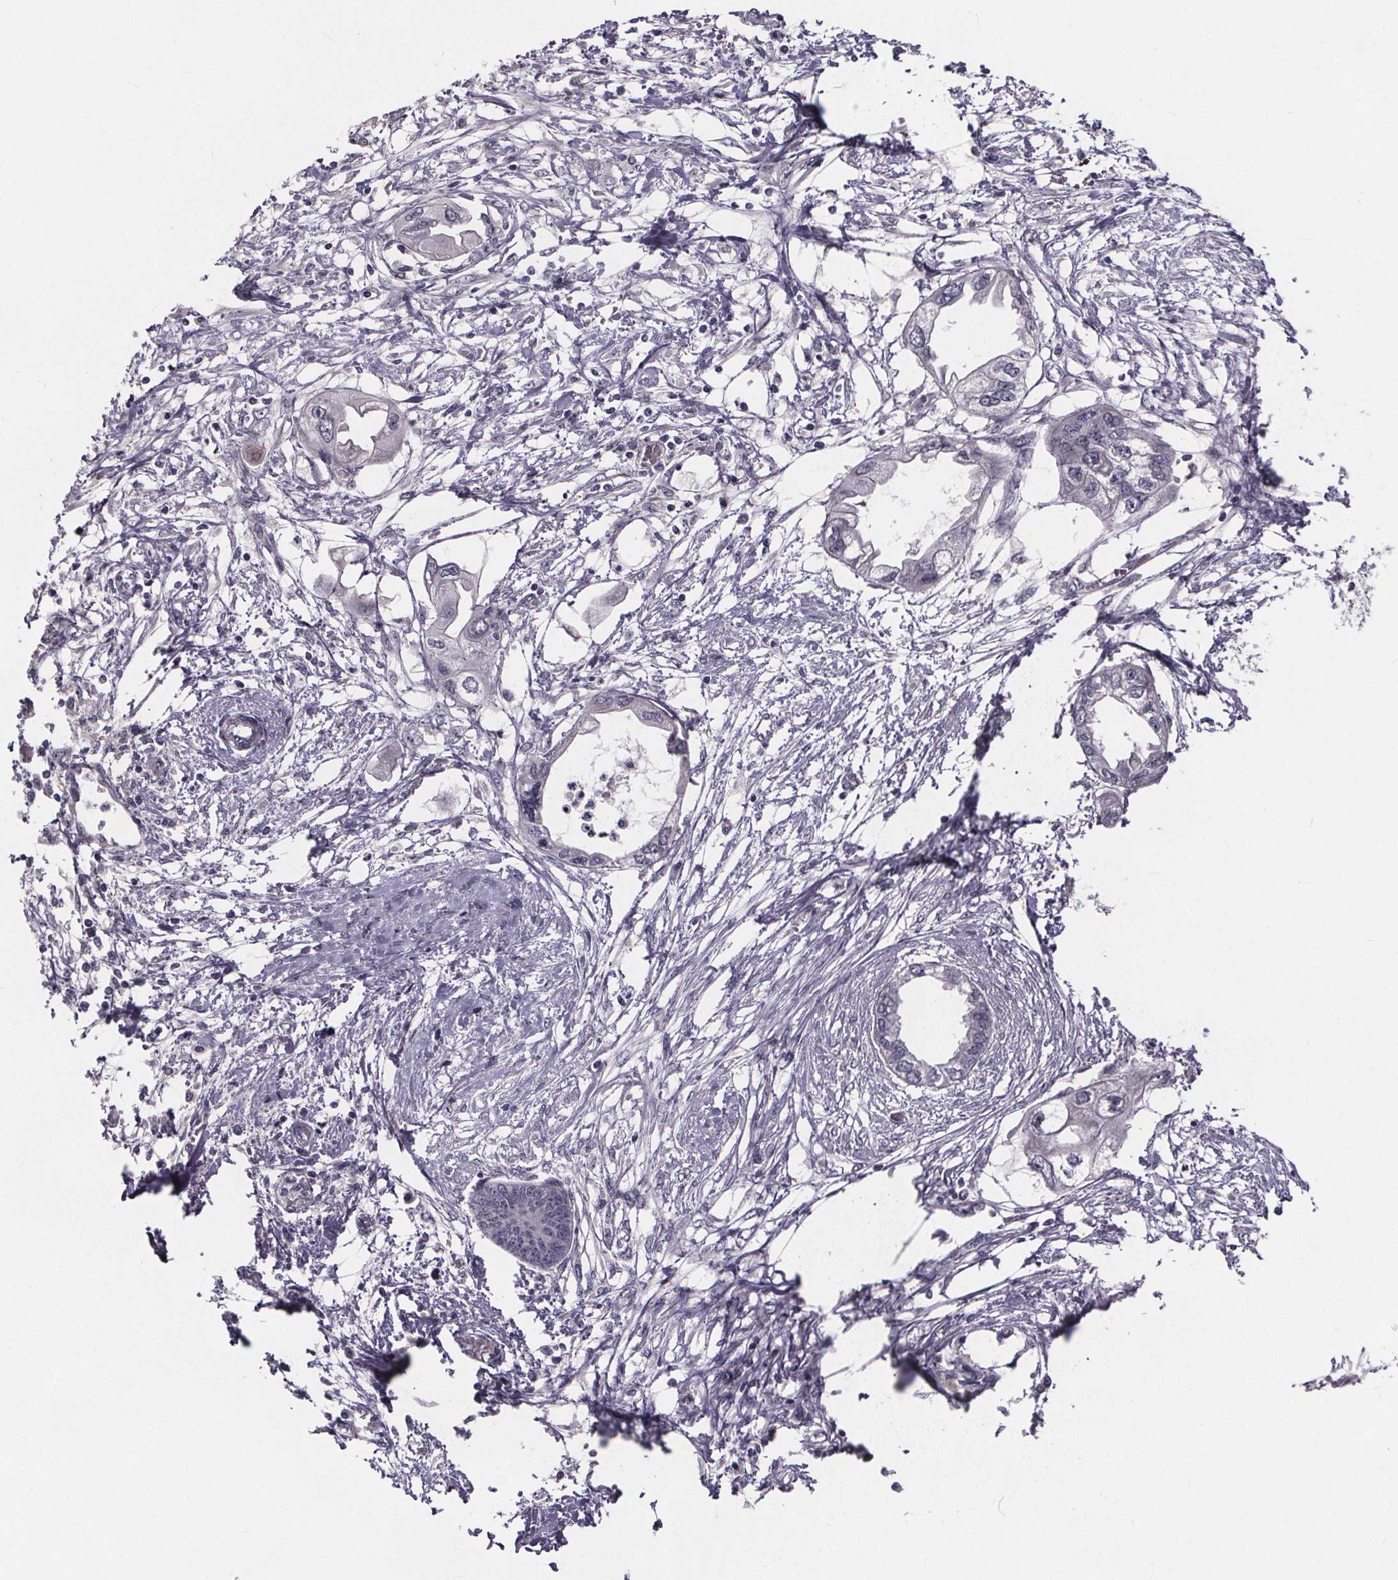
{"staining": {"intensity": "negative", "quantity": "none", "location": "none"}, "tissue": "endometrial cancer", "cell_type": "Tumor cells", "image_type": "cancer", "snomed": [{"axis": "morphology", "description": "Adenocarcinoma, NOS"}, {"axis": "morphology", "description": "Adenocarcinoma, metastatic, NOS"}, {"axis": "topography", "description": "Adipose tissue"}, {"axis": "topography", "description": "Endometrium"}], "caption": "Immunohistochemical staining of adenocarcinoma (endometrial) reveals no significant positivity in tumor cells.", "gene": "FAM181B", "patient": {"sex": "female", "age": 67}}